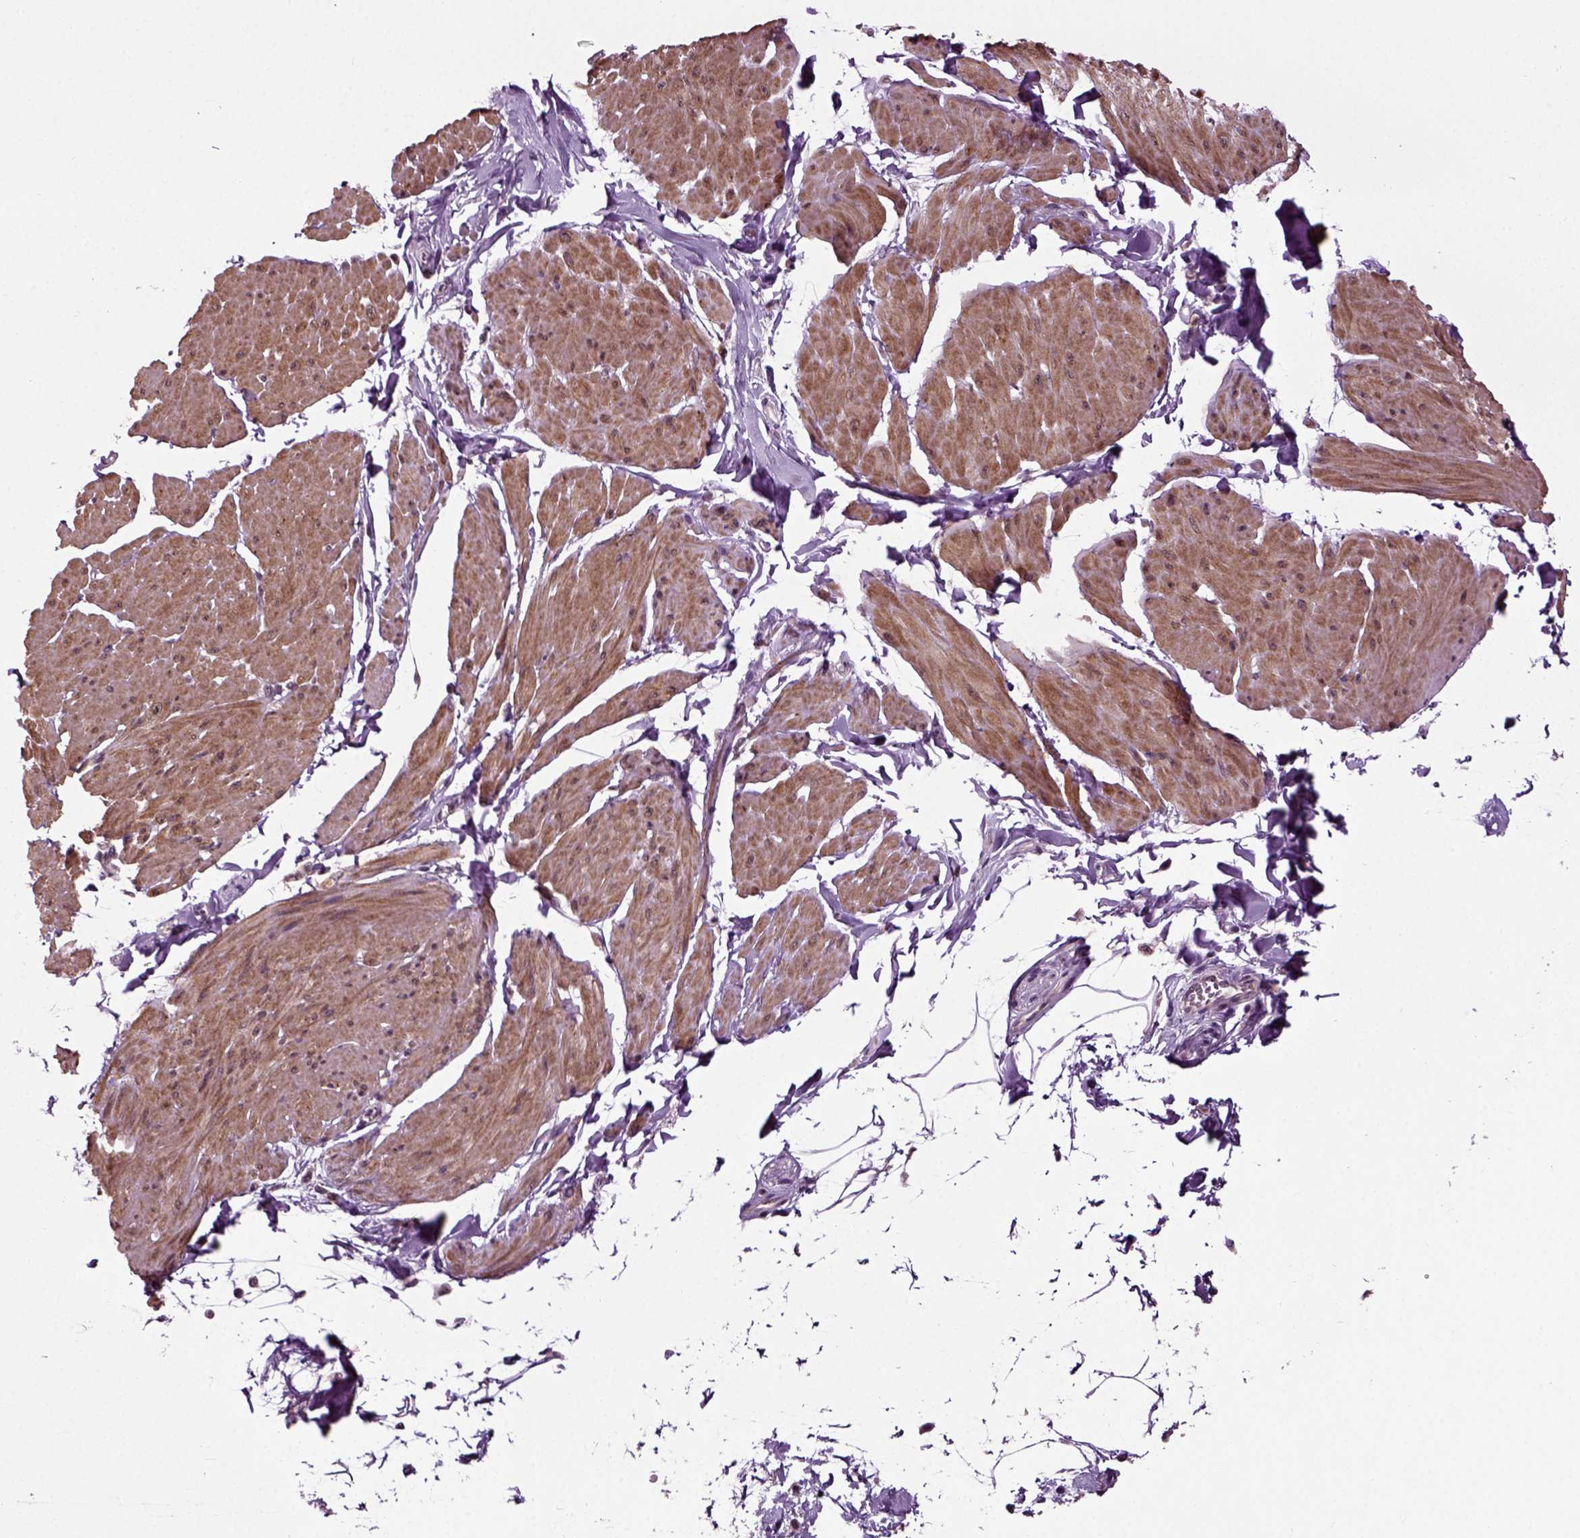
{"staining": {"intensity": "moderate", "quantity": "25%-75%", "location": "cytoplasmic/membranous"}, "tissue": "smooth muscle", "cell_type": "Smooth muscle cells", "image_type": "normal", "snomed": [{"axis": "morphology", "description": "Normal tissue, NOS"}, {"axis": "topography", "description": "Adipose tissue"}, {"axis": "topography", "description": "Smooth muscle"}, {"axis": "topography", "description": "Peripheral nerve tissue"}], "caption": "Immunohistochemical staining of normal human smooth muscle reveals 25%-75% levels of moderate cytoplasmic/membranous protein positivity in about 25%-75% of smooth muscle cells. (DAB (3,3'-diaminobenzidine) IHC with brightfield microscopy, high magnification).", "gene": "KNSTRN", "patient": {"sex": "male", "age": 83}}